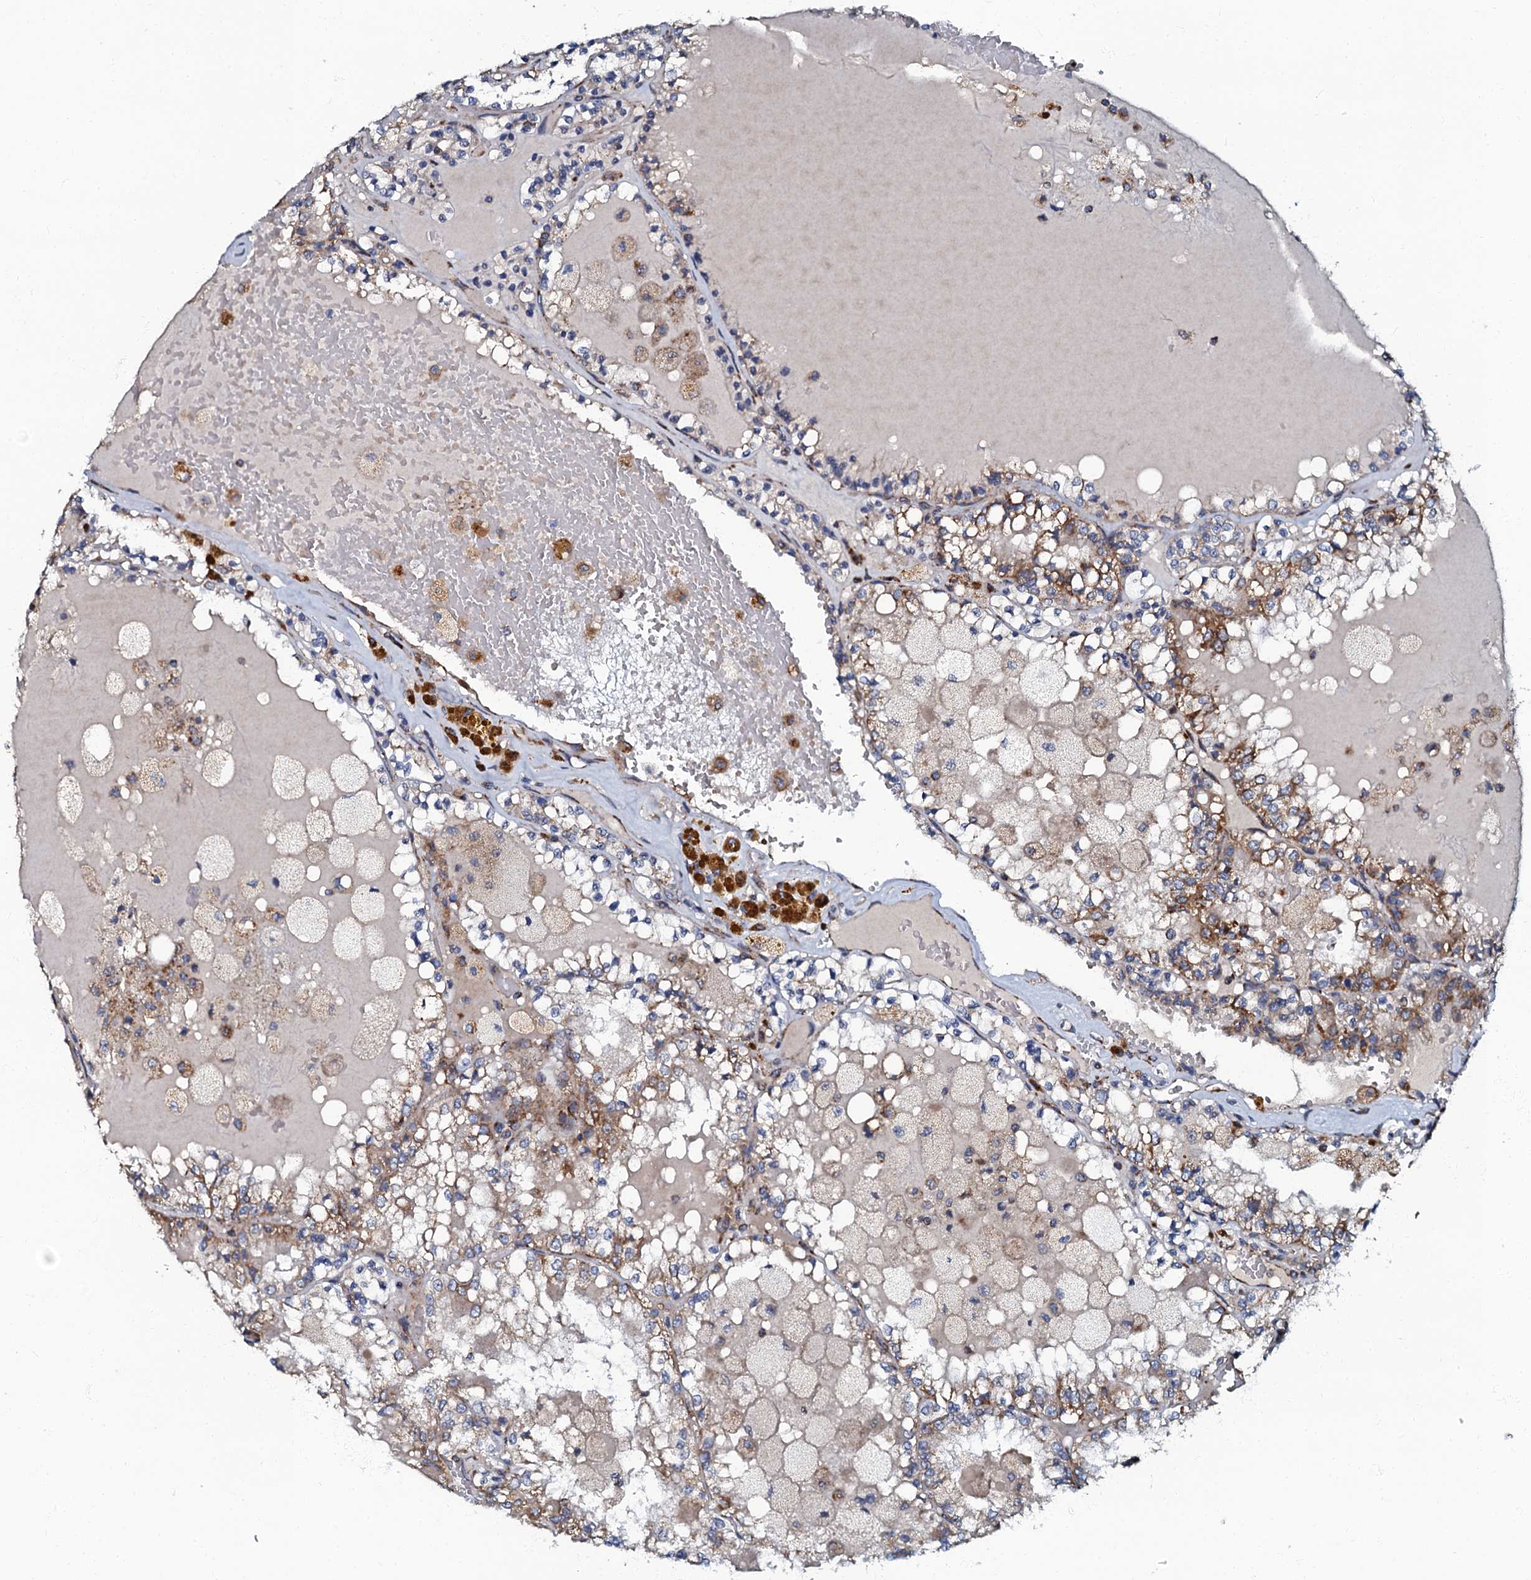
{"staining": {"intensity": "moderate", "quantity": "25%-75%", "location": "cytoplasmic/membranous"}, "tissue": "renal cancer", "cell_type": "Tumor cells", "image_type": "cancer", "snomed": [{"axis": "morphology", "description": "Adenocarcinoma, NOS"}, {"axis": "topography", "description": "Kidney"}], "caption": "Adenocarcinoma (renal) stained for a protein (brown) shows moderate cytoplasmic/membranous positive expression in about 25%-75% of tumor cells.", "gene": "NDUFA12", "patient": {"sex": "female", "age": 56}}